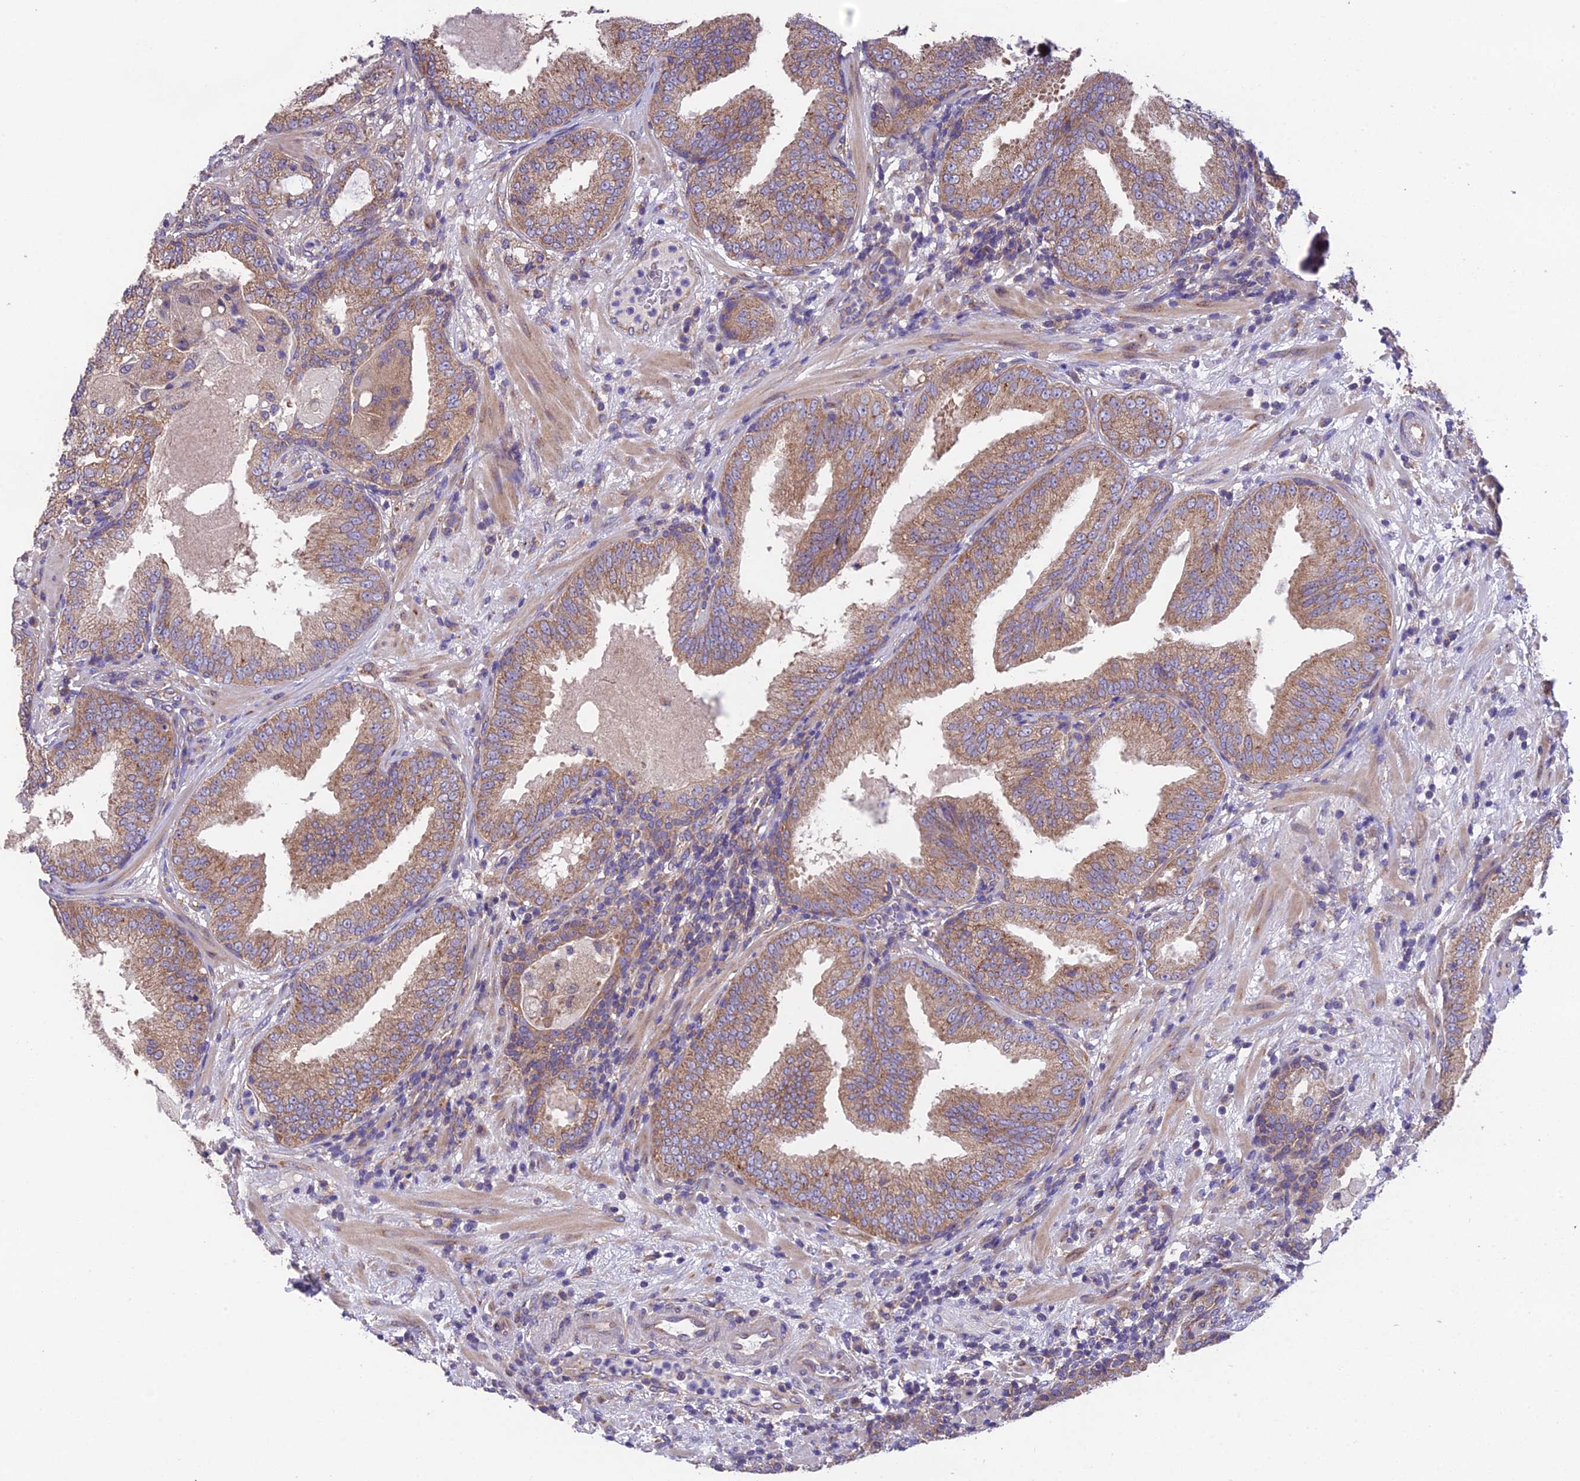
{"staining": {"intensity": "moderate", "quantity": ">75%", "location": "cytoplasmic/membranous"}, "tissue": "prostate cancer", "cell_type": "Tumor cells", "image_type": "cancer", "snomed": [{"axis": "morphology", "description": "Adenocarcinoma, High grade"}, {"axis": "topography", "description": "Prostate"}], "caption": "This is an image of immunohistochemistry staining of prostate adenocarcinoma (high-grade), which shows moderate positivity in the cytoplasmic/membranous of tumor cells.", "gene": "BLOC1S4", "patient": {"sex": "male", "age": 64}}